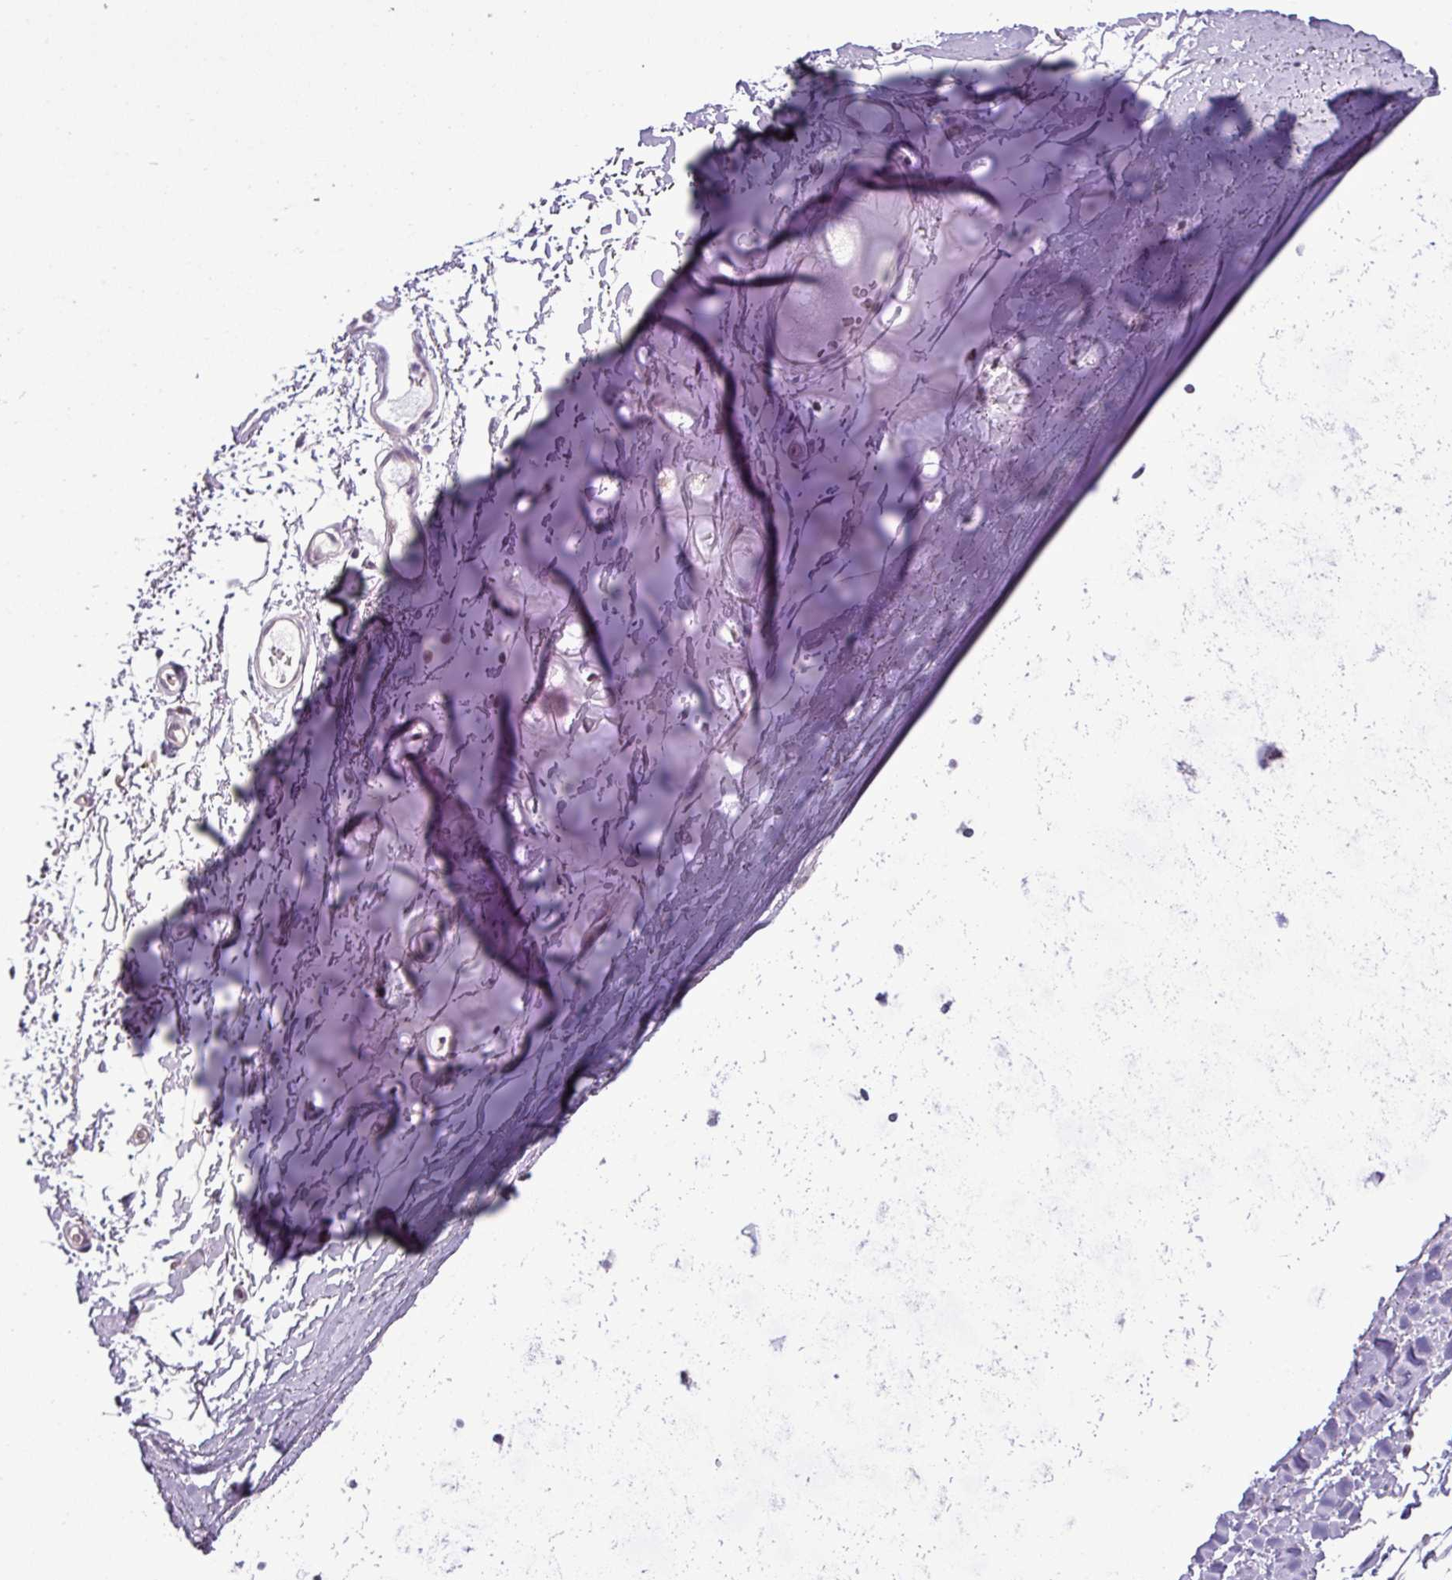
{"staining": {"intensity": "negative", "quantity": "none", "location": "none"}, "tissue": "adipose tissue", "cell_type": "Adipocytes", "image_type": "normal", "snomed": [{"axis": "morphology", "description": "Normal tissue, NOS"}, {"axis": "topography", "description": "Cartilage tissue"}, {"axis": "topography", "description": "Bronchus"}], "caption": "IHC photomicrograph of unremarkable adipose tissue: human adipose tissue stained with DAB shows no significant protein positivity in adipocytes. (DAB IHC with hematoxylin counter stain).", "gene": "GPT2", "patient": {"sex": "female", "age": 72}}